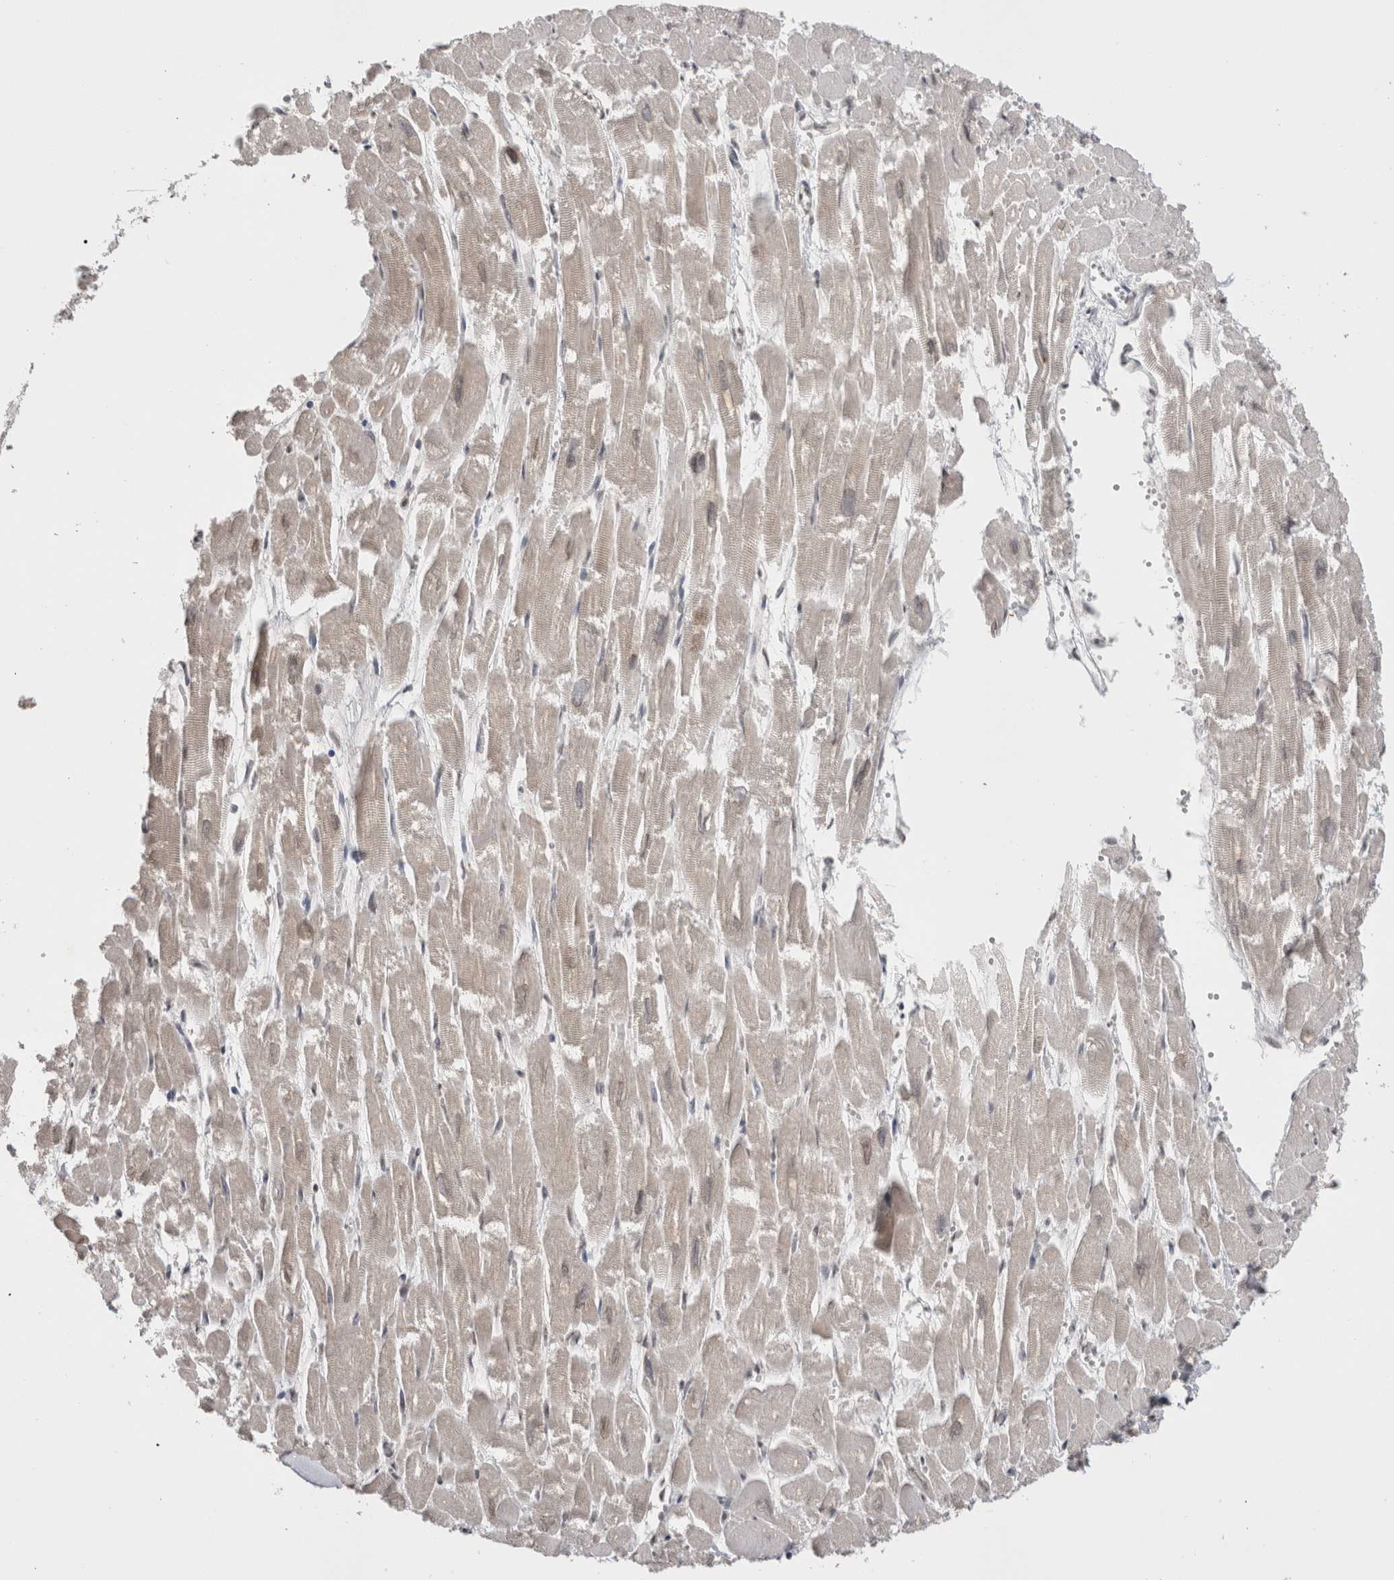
{"staining": {"intensity": "weak", "quantity": "<25%", "location": "cytoplasmic/membranous,nuclear"}, "tissue": "heart muscle", "cell_type": "Cardiomyocytes", "image_type": "normal", "snomed": [{"axis": "morphology", "description": "Normal tissue, NOS"}, {"axis": "topography", "description": "Heart"}], "caption": "Immunohistochemistry of benign heart muscle demonstrates no positivity in cardiomyocytes.", "gene": "DAXX", "patient": {"sex": "male", "age": 54}}